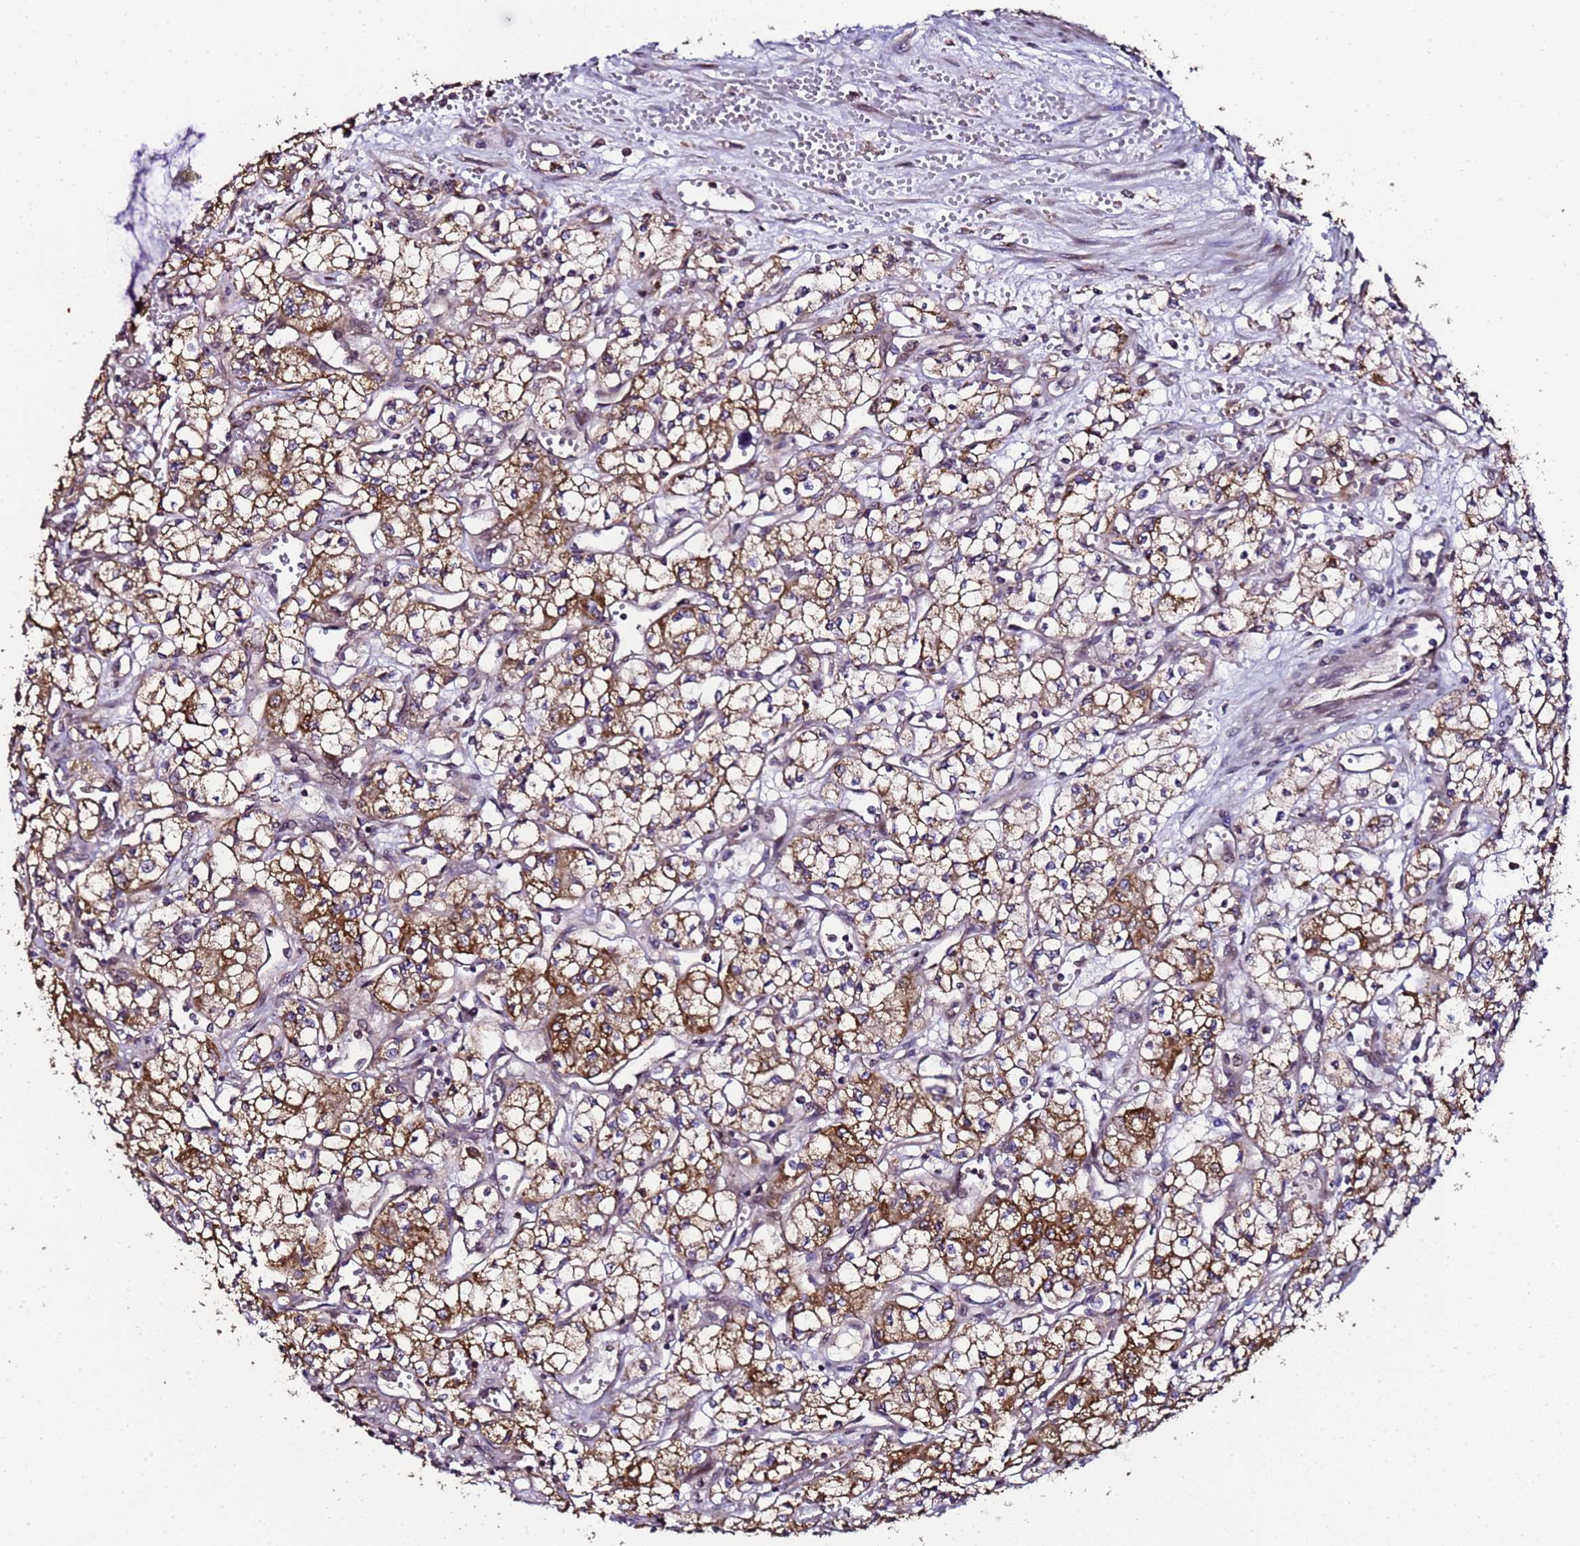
{"staining": {"intensity": "moderate", "quantity": ">75%", "location": "cytoplasmic/membranous"}, "tissue": "renal cancer", "cell_type": "Tumor cells", "image_type": "cancer", "snomed": [{"axis": "morphology", "description": "Adenocarcinoma, NOS"}, {"axis": "topography", "description": "Kidney"}], "caption": "About >75% of tumor cells in human renal cancer display moderate cytoplasmic/membranous protein positivity as visualized by brown immunohistochemical staining.", "gene": "PRODH", "patient": {"sex": "male", "age": 59}}